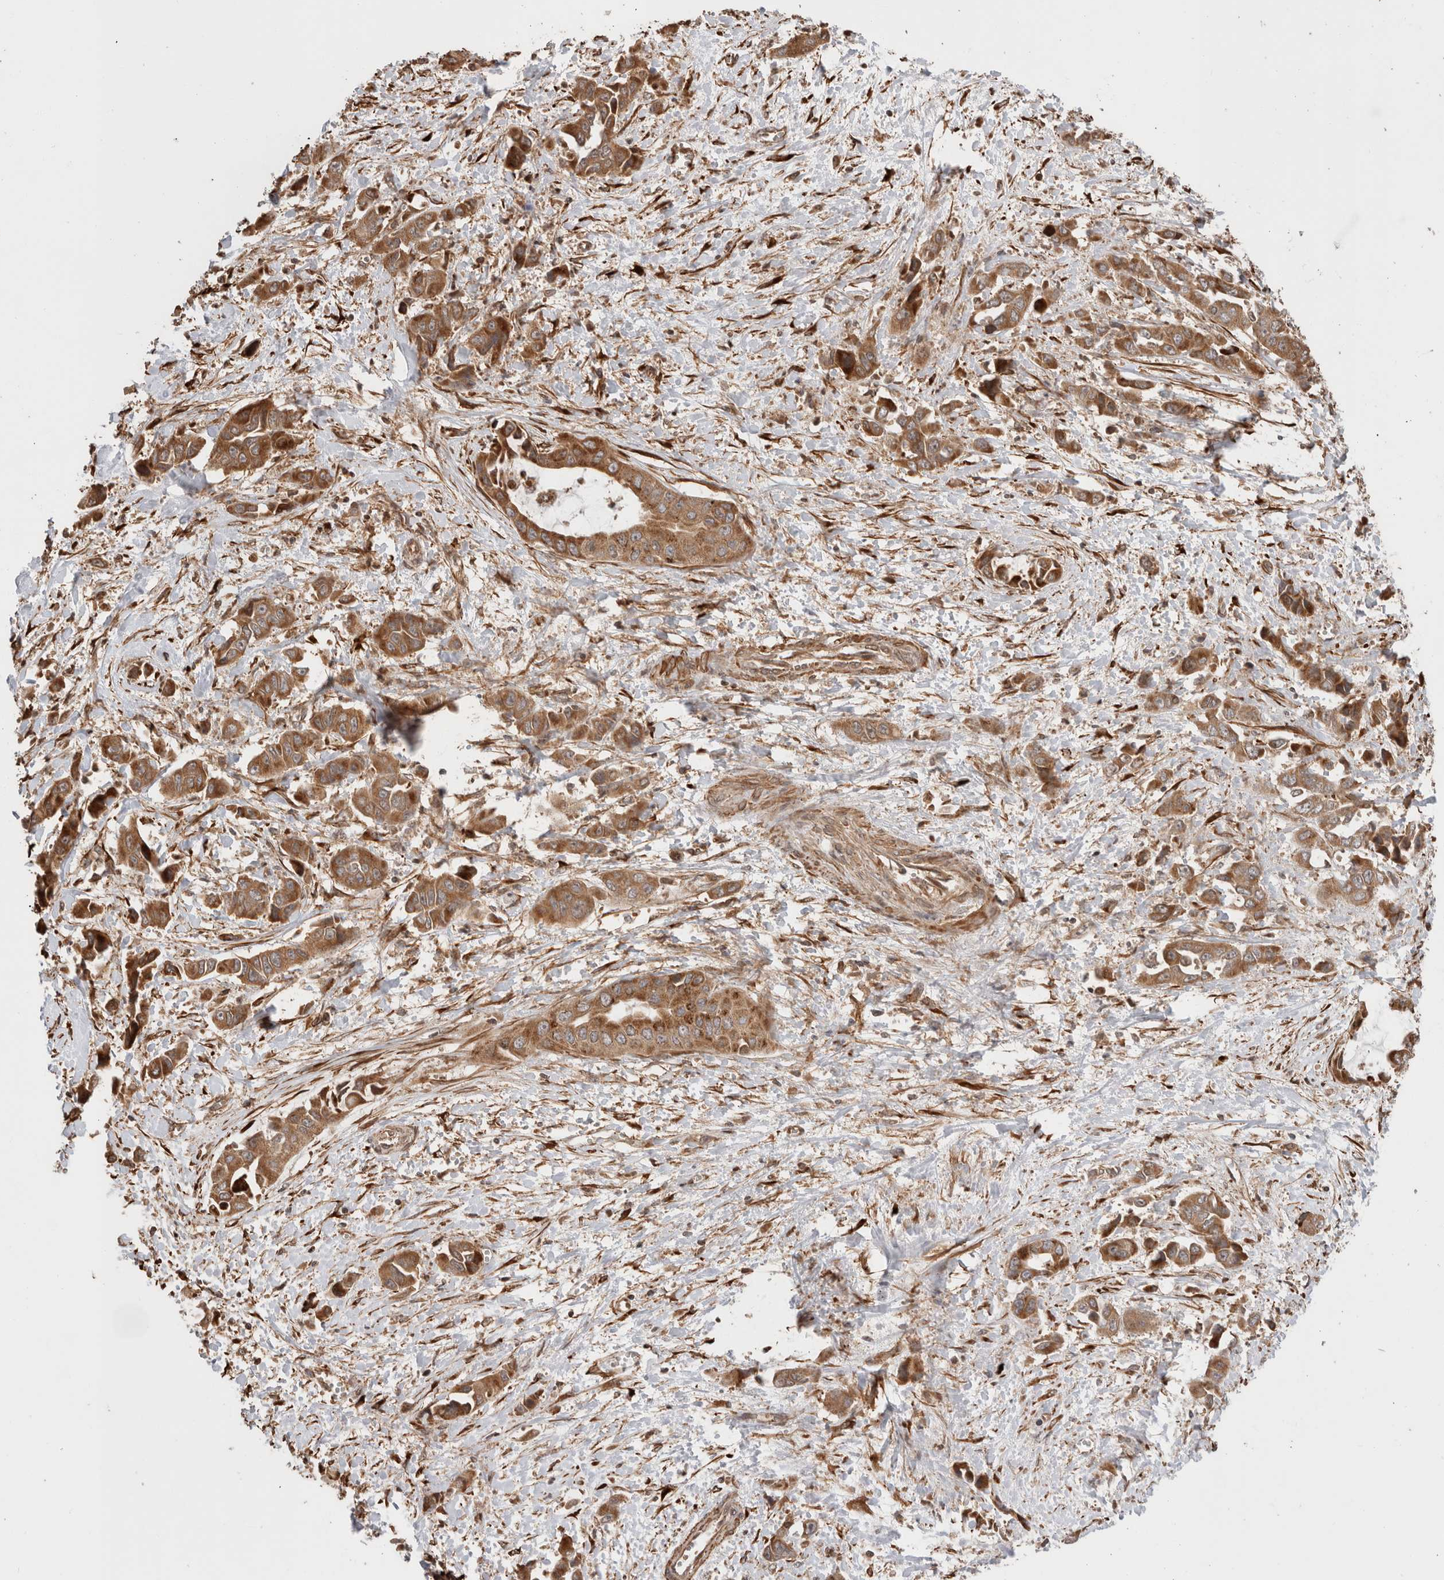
{"staining": {"intensity": "moderate", "quantity": ">75%", "location": "cytoplasmic/membranous"}, "tissue": "liver cancer", "cell_type": "Tumor cells", "image_type": "cancer", "snomed": [{"axis": "morphology", "description": "Cholangiocarcinoma"}, {"axis": "topography", "description": "Liver"}], "caption": "This is a micrograph of immunohistochemistry staining of liver cholangiocarcinoma, which shows moderate expression in the cytoplasmic/membranous of tumor cells.", "gene": "ZNF649", "patient": {"sex": "female", "age": 52}}